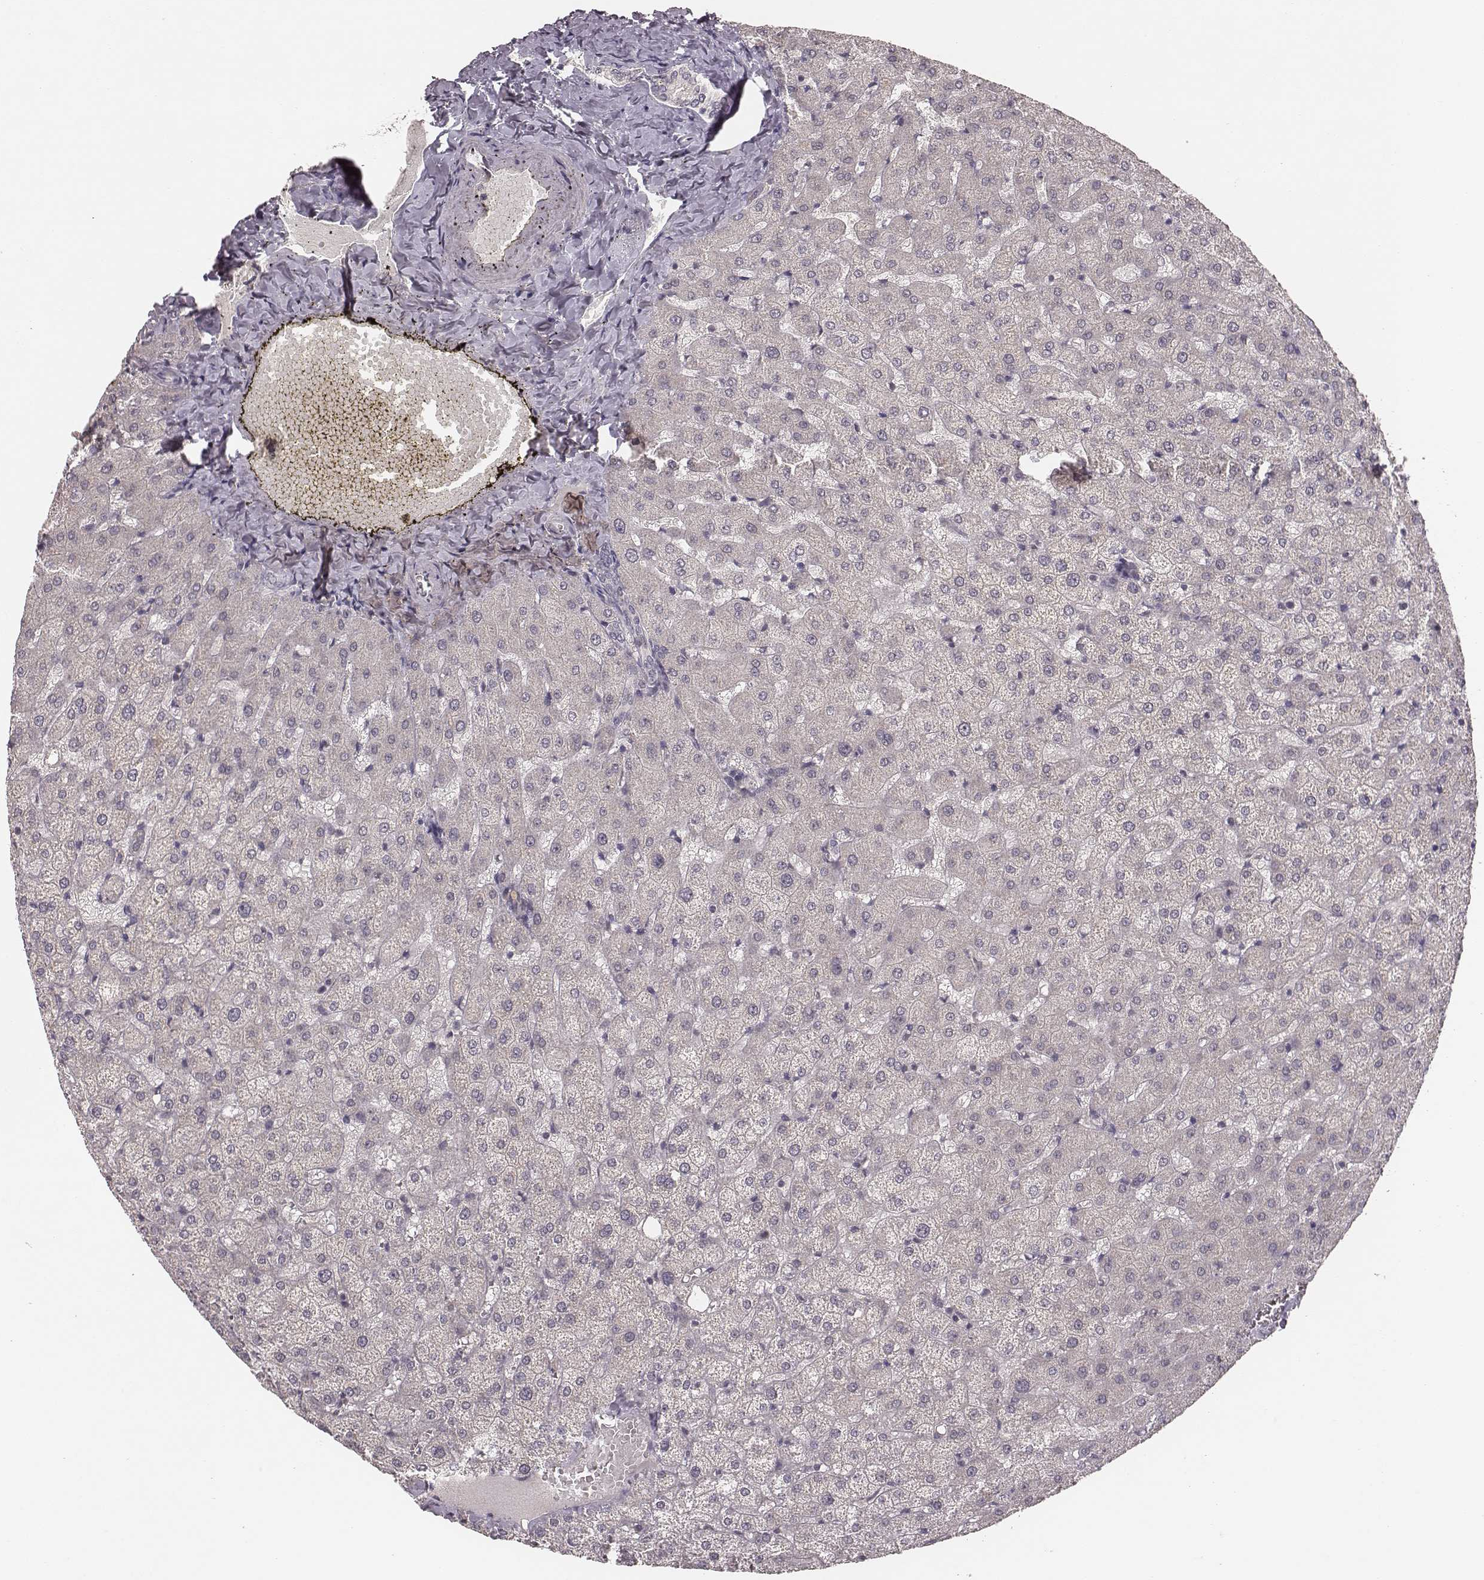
{"staining": {"intensity": "negative", "quantity": "none", "location": "none"}, "tissue": "liver", "cell_type": "Cholangiocytes", "image_type": "normal", "snomed": [{"axis": "morphology", "description": "Normal tissue, NOS"}, {"axis": "topography", "description": "Liver"}], "caption": "IHC micrograph of benign liver: liver stained with DAB (3,3'-diaminobenzidine) demonstrates no significant protein staining in cholangiocytes.", "gene": "LY6K", "patient": {"sex": "female", "age": 50}}